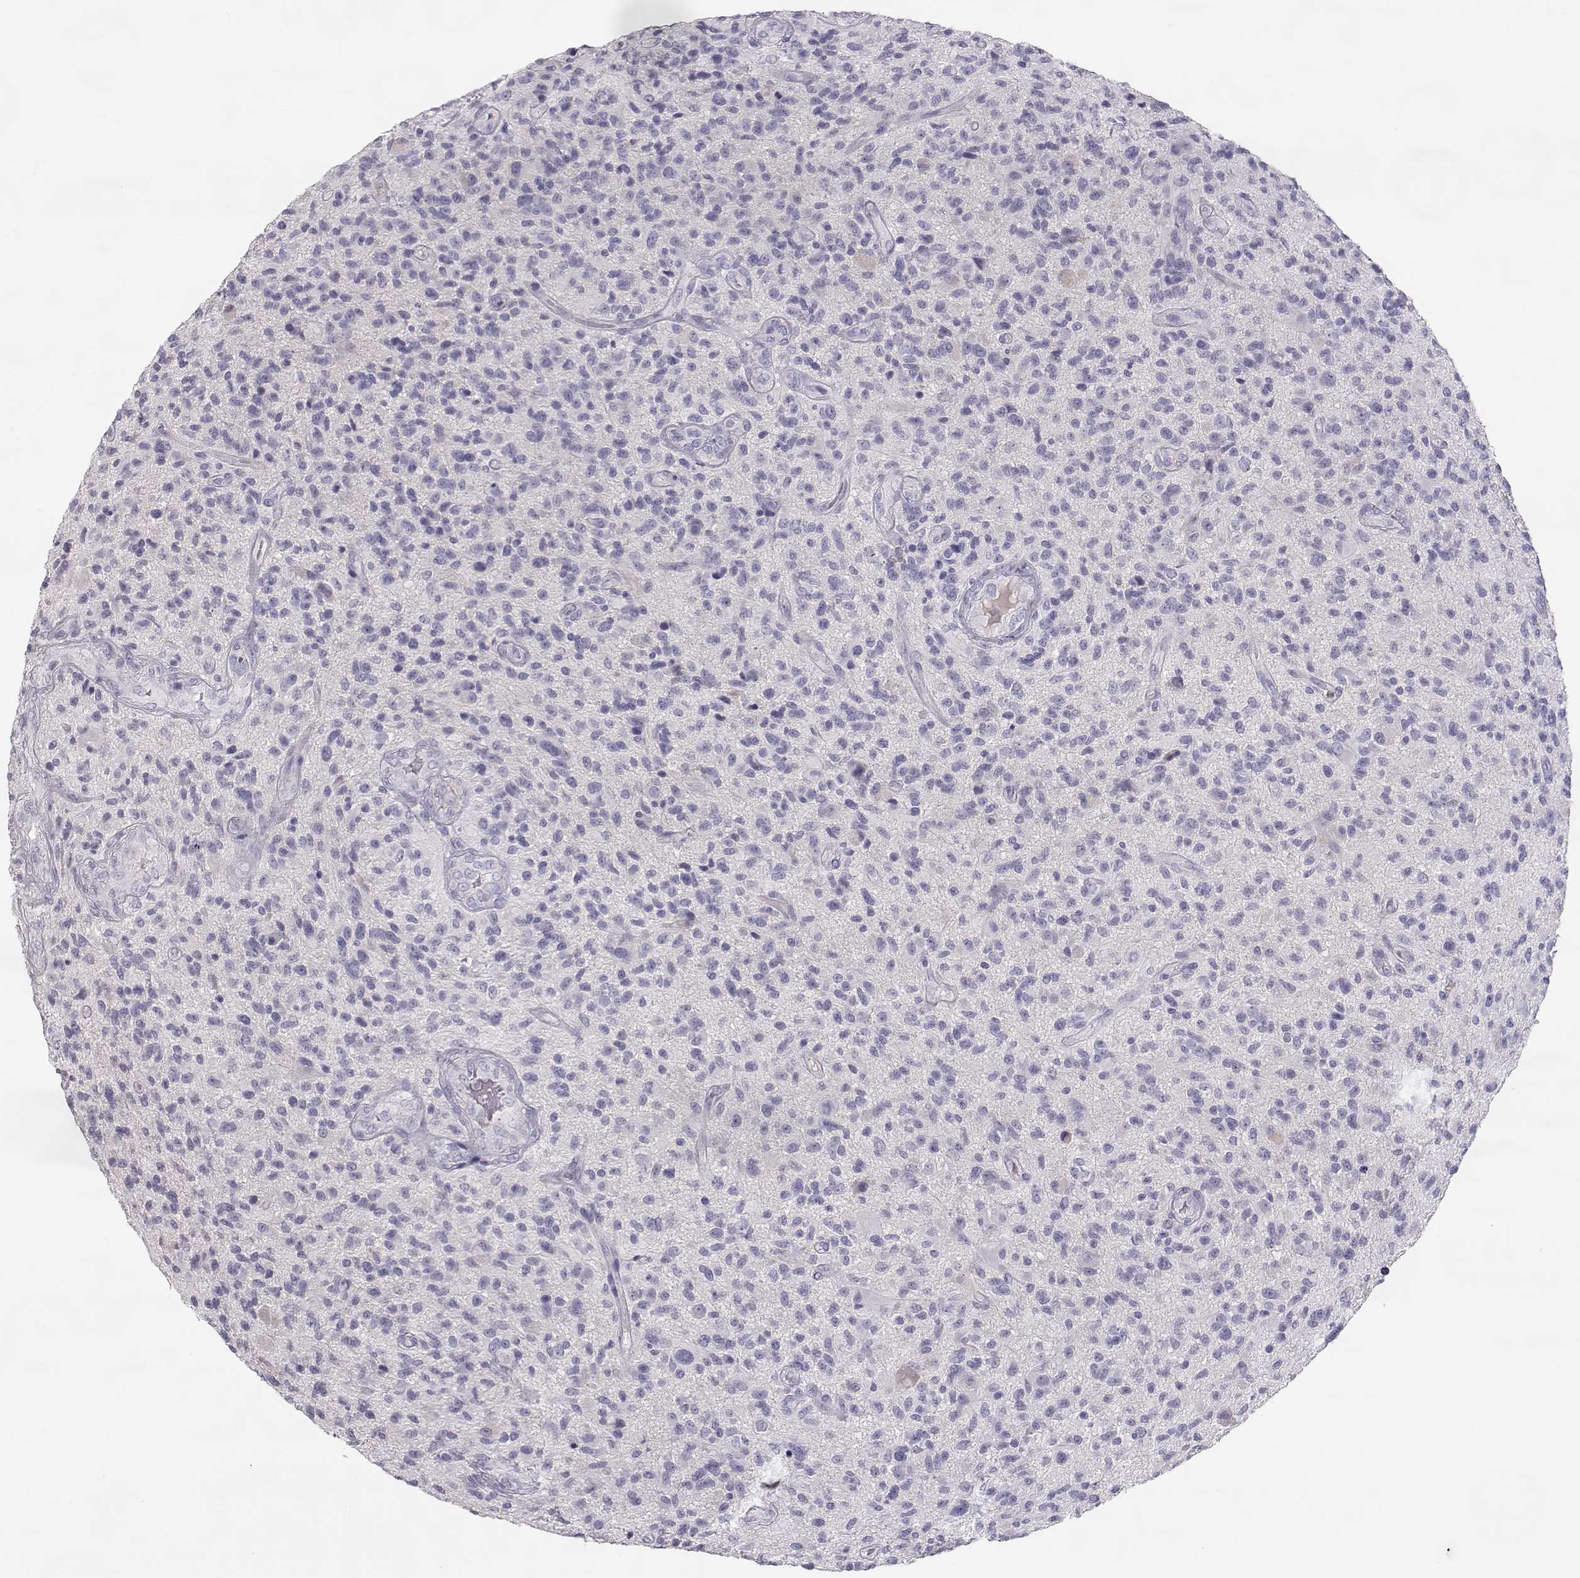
{"staining": {"intensity": "negative", "quantity": "none", "location": "none"}, "tissue": "glioma", "cell_type": "Tumor cells", "image_type": "cancer", "snomed": [{"axis": "morphology", "description": "Glioma, malignant, High grade"}, {"axis": "topography", "description": "Brain"}], "caption": "A high-resolution photomicrograph shows immunohistochemistry staining of malignant high-grade glioma, which demonstrates no significant positivity in tumor cells. (Immunohistochemistry (ihc), brightfield microscopy, high magnification).", "gene": "SLCO6A1", "patient": {"sex": "male", "age": 47}}